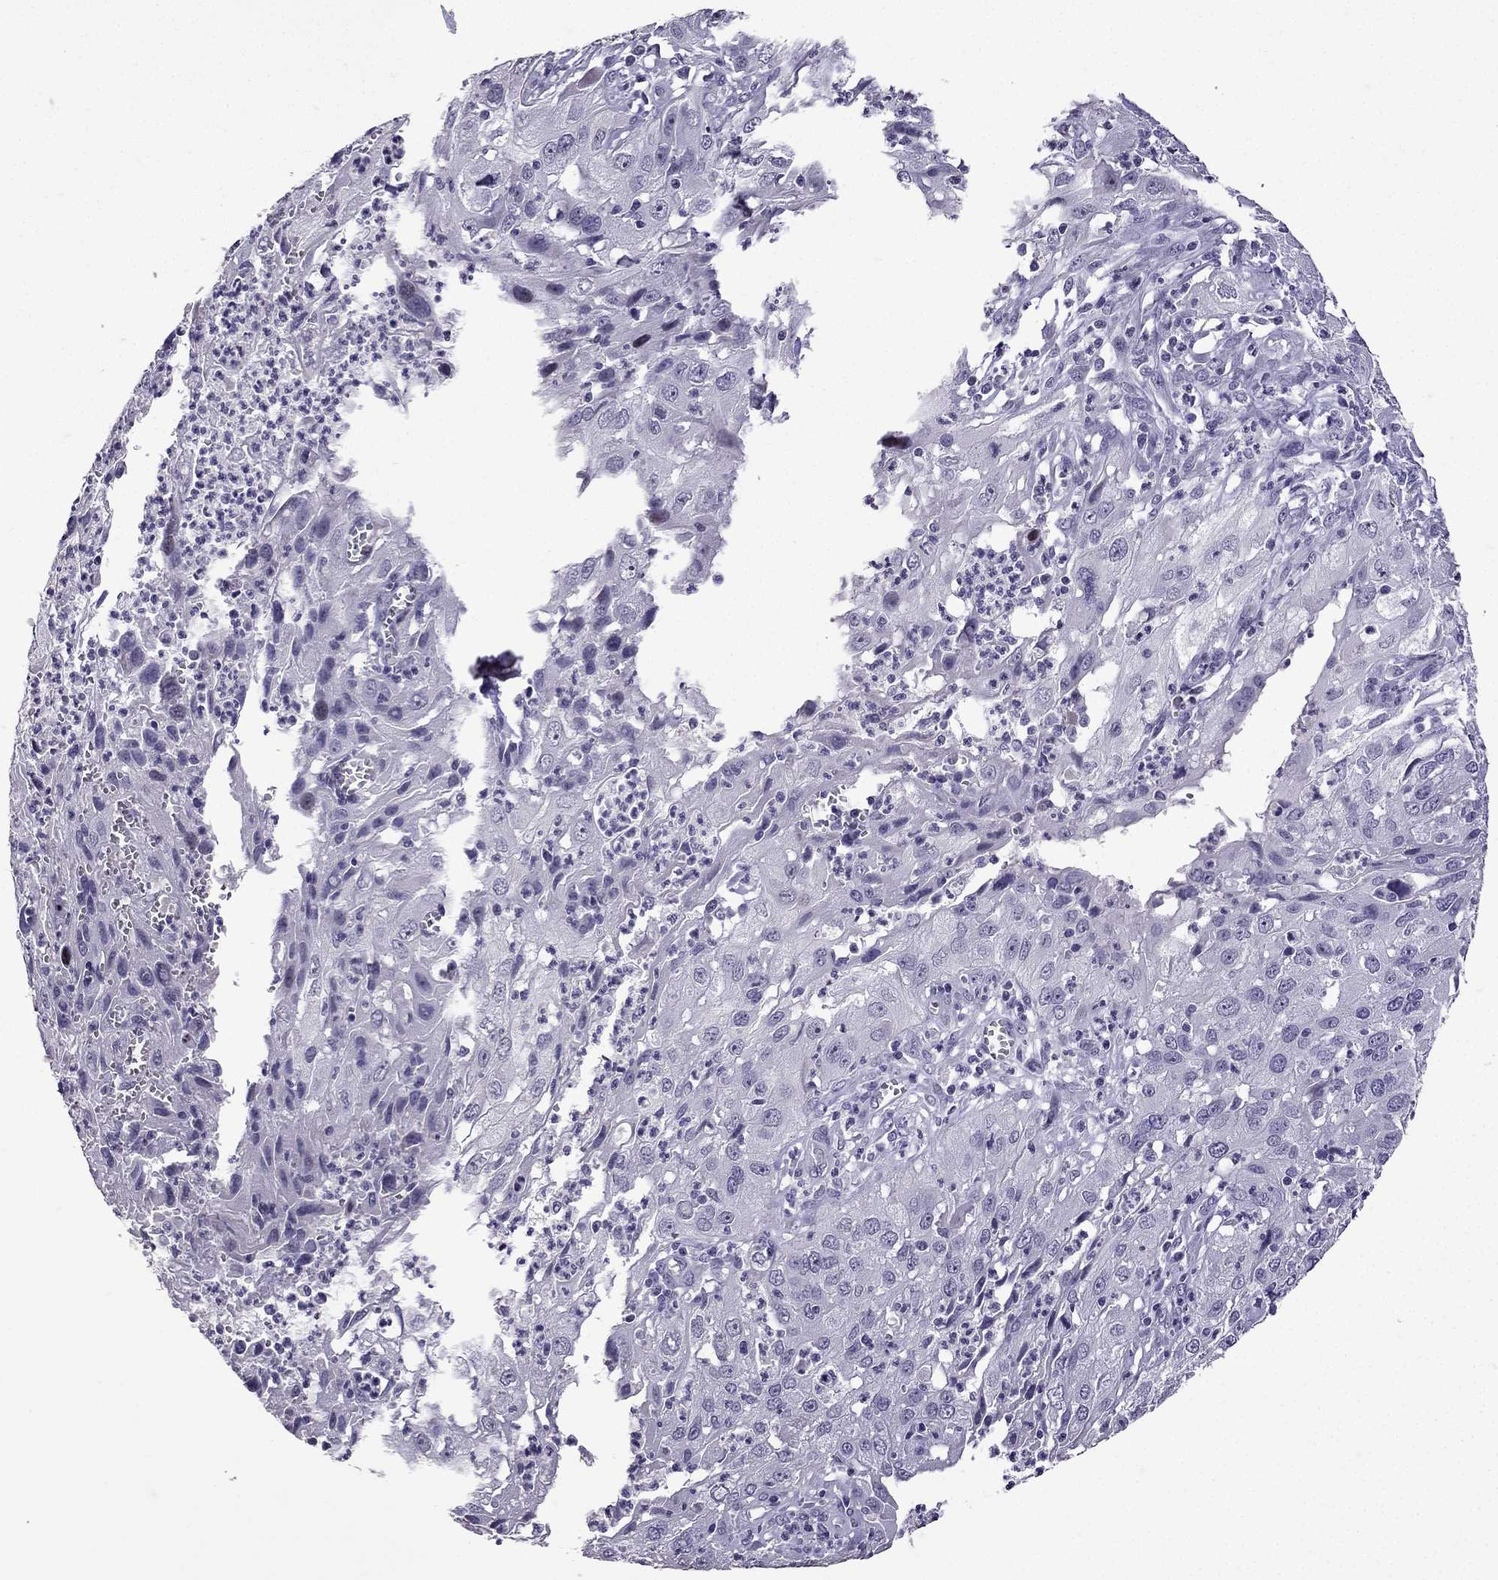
{"staining": {"intensity": "negative", "quantity": "none", "location": "none"}, "tissue": "cervical cancer", "cell_type": "Tumor cells", "image_type": "cancer", "snomed": [{"axis": "morphology", "description": "Squamous cell carcinoma, NOS"}, {"axis": "topography", "description": "Cervix"}], "caption": "IHC photomicrograph of neoplastic tissue: cervical cancer (squamous cell carcinoma) stained with DAB (3,3'-diaminobenzidine) exhibits no significant protein staining in tumor cells.", "gene": "TTN", "patient": {"sex": "female", "age": 32}}